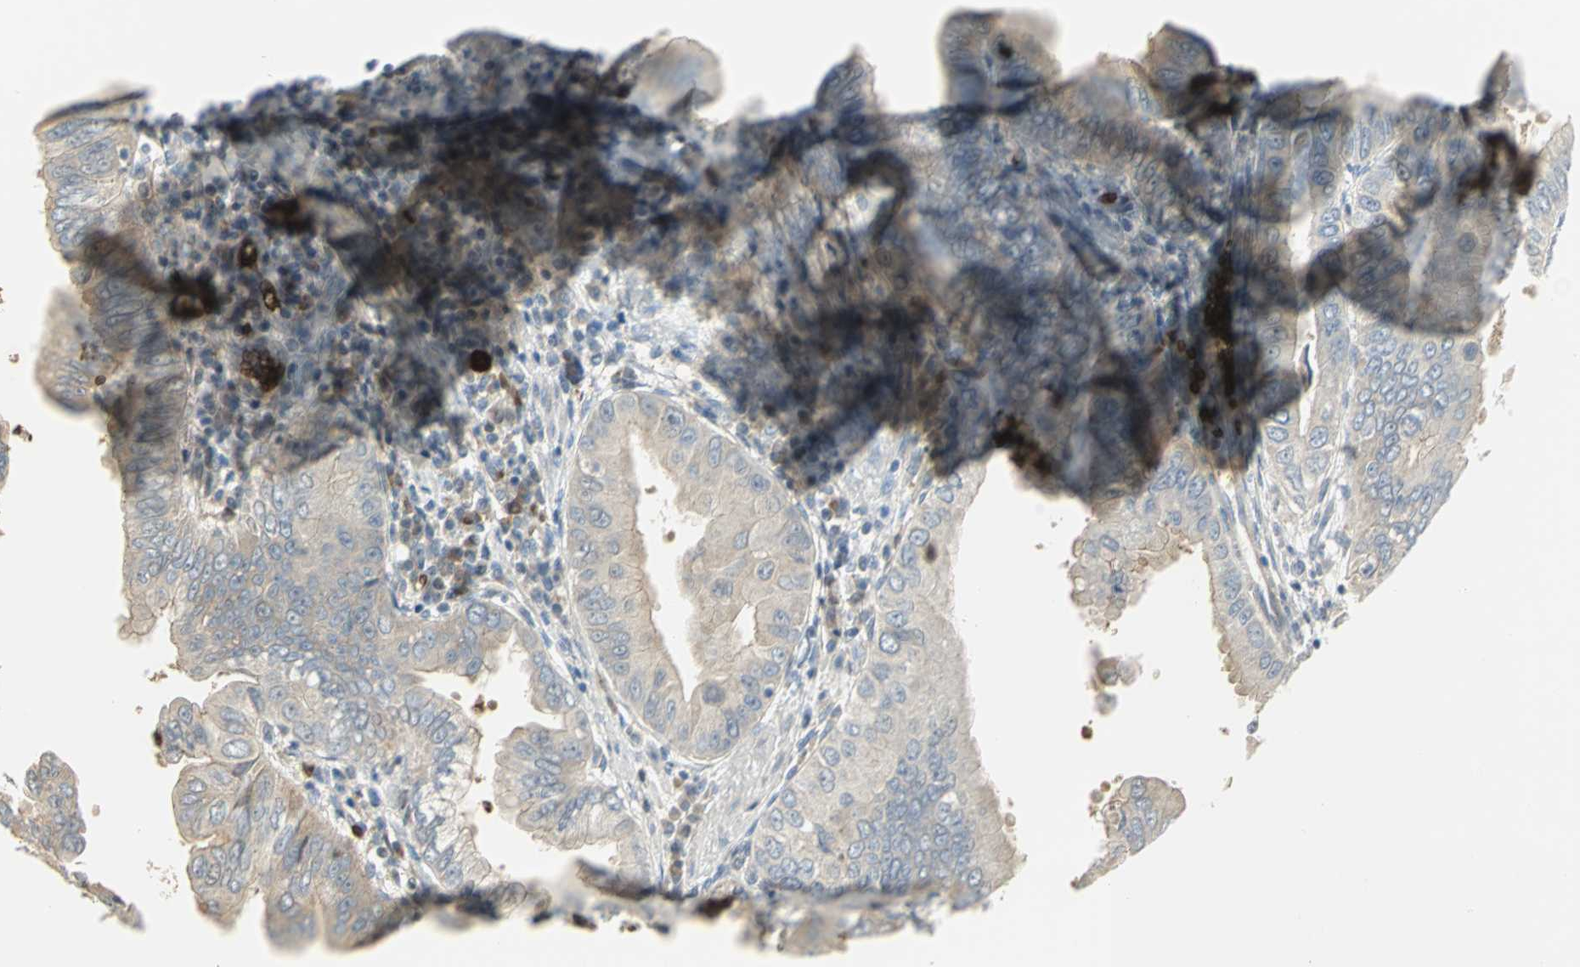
{"staining": {"intensity": "moderate", "quantity": "25%-75%", "location": "cytoplasmic/membranous"}, "tissue": "pancreatic cancer", "cell_type": "Tumor cells", "image_type": "cancer", "snomed": [{"axis": "morphology", "description": "Normal tissue, NOS"}, {"axis": "topography", "description": "Lymph node"}], "caption": "Pancreatic cancer tissue displays moderate cytoplasmic/membranous positivity in approximately 25%-75% of tumor cells, visualized by immunohistochemistry.", "gene": "ANK1", "patient": {"sex": "male", "age": 50}}